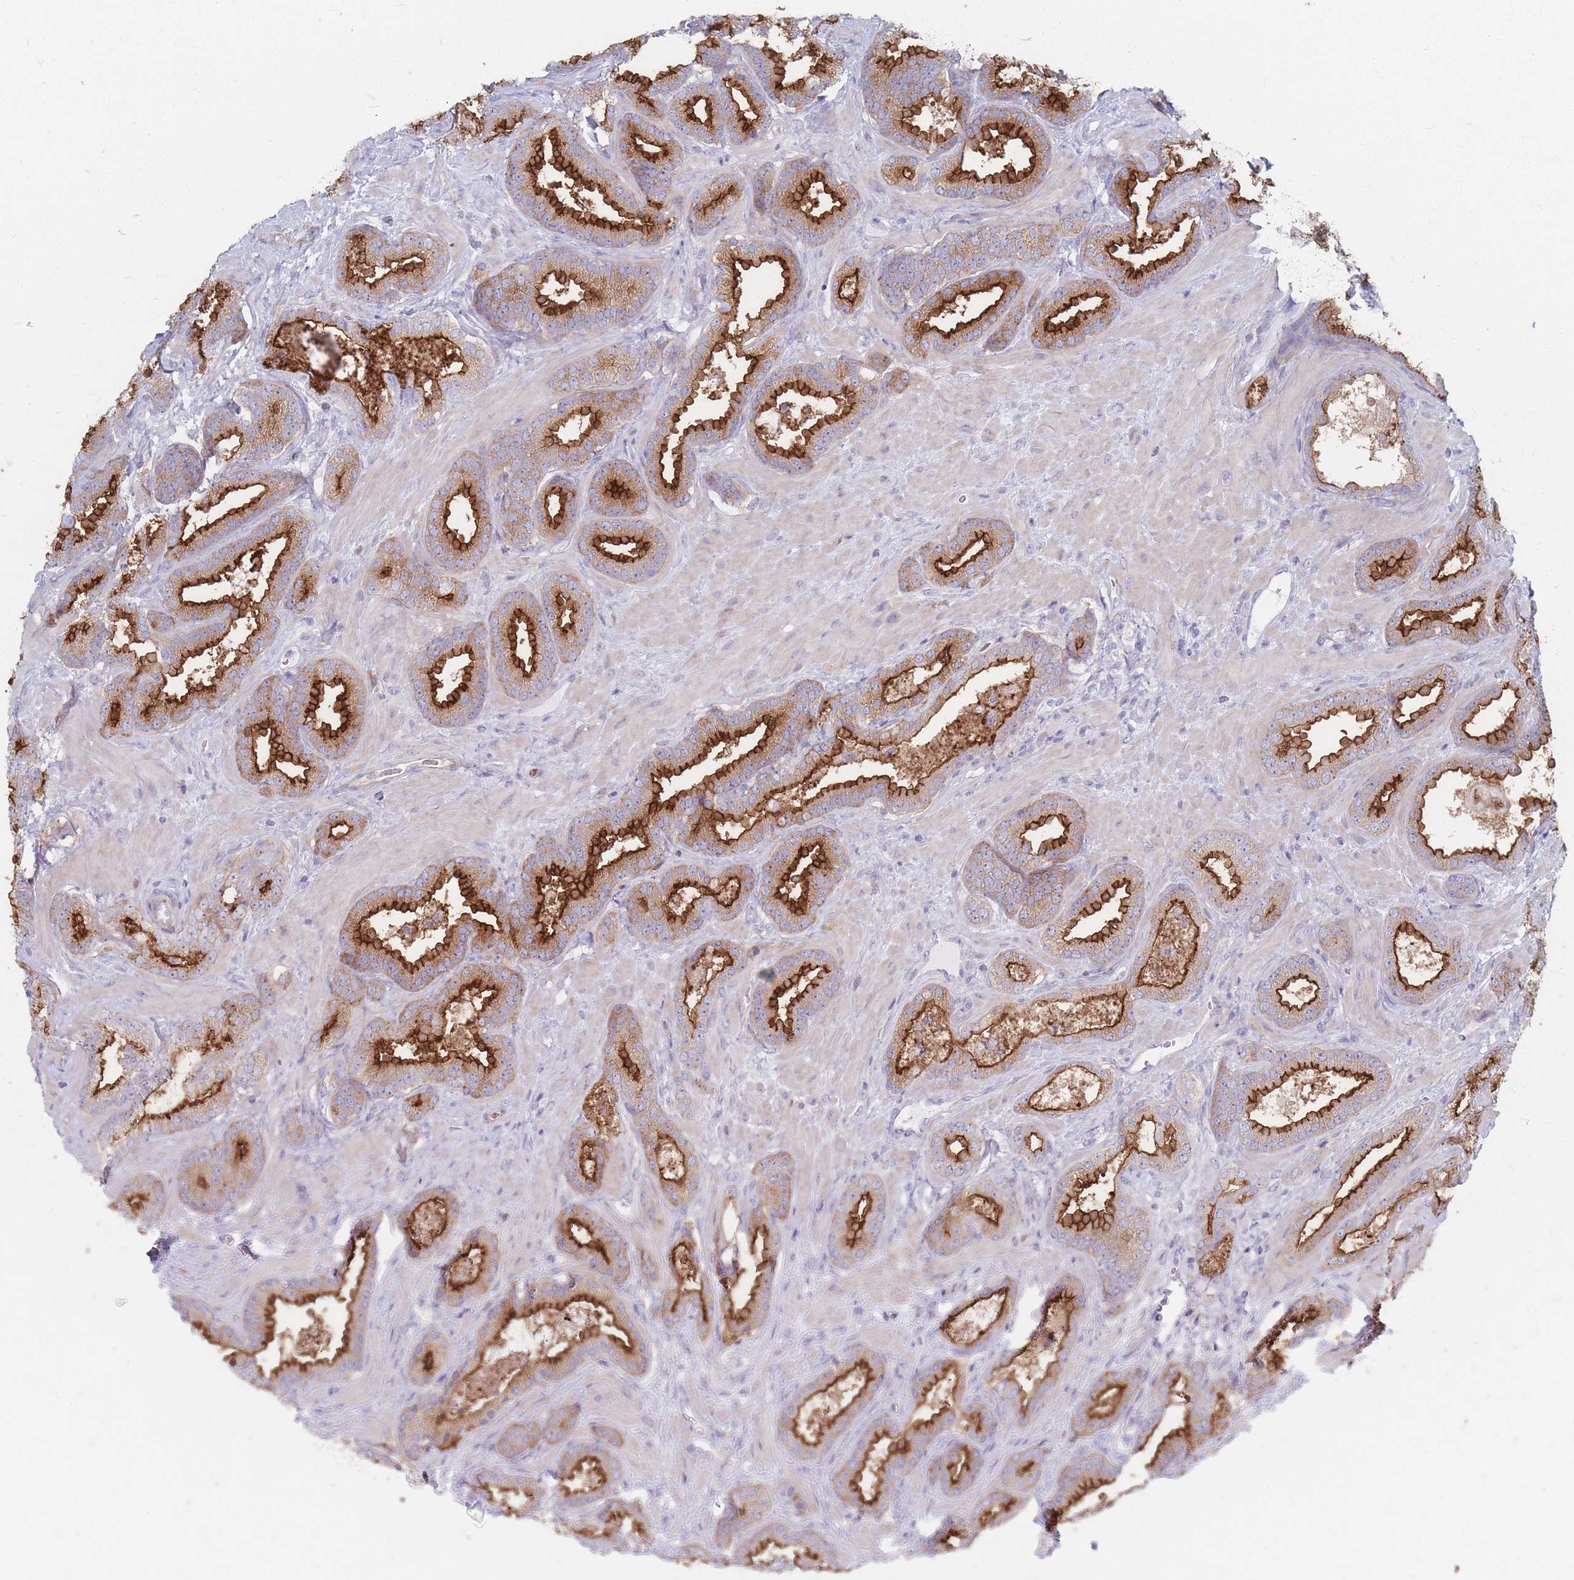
{"staining": {"intensity": "strong", "quantity": ">75%", "location": "cytoplasmic/membranous"}, "tissue": "prostate cancer", "cell_type": "Tumor cells", "image_type": "cancer", "snomed": [{"axis": "morphology", "description": "Adenocarcinoma, Low grade"}, {"axis": "topography", "description": "Prostate"}], "caption": "Human prostate cancer stained for a protein (brown) shows strong cytoplasmic/membranous positive positivity in about >75% of tumor cells.", "gene": "PLPP1", "patient": {"sex": "male", "age": 62}}